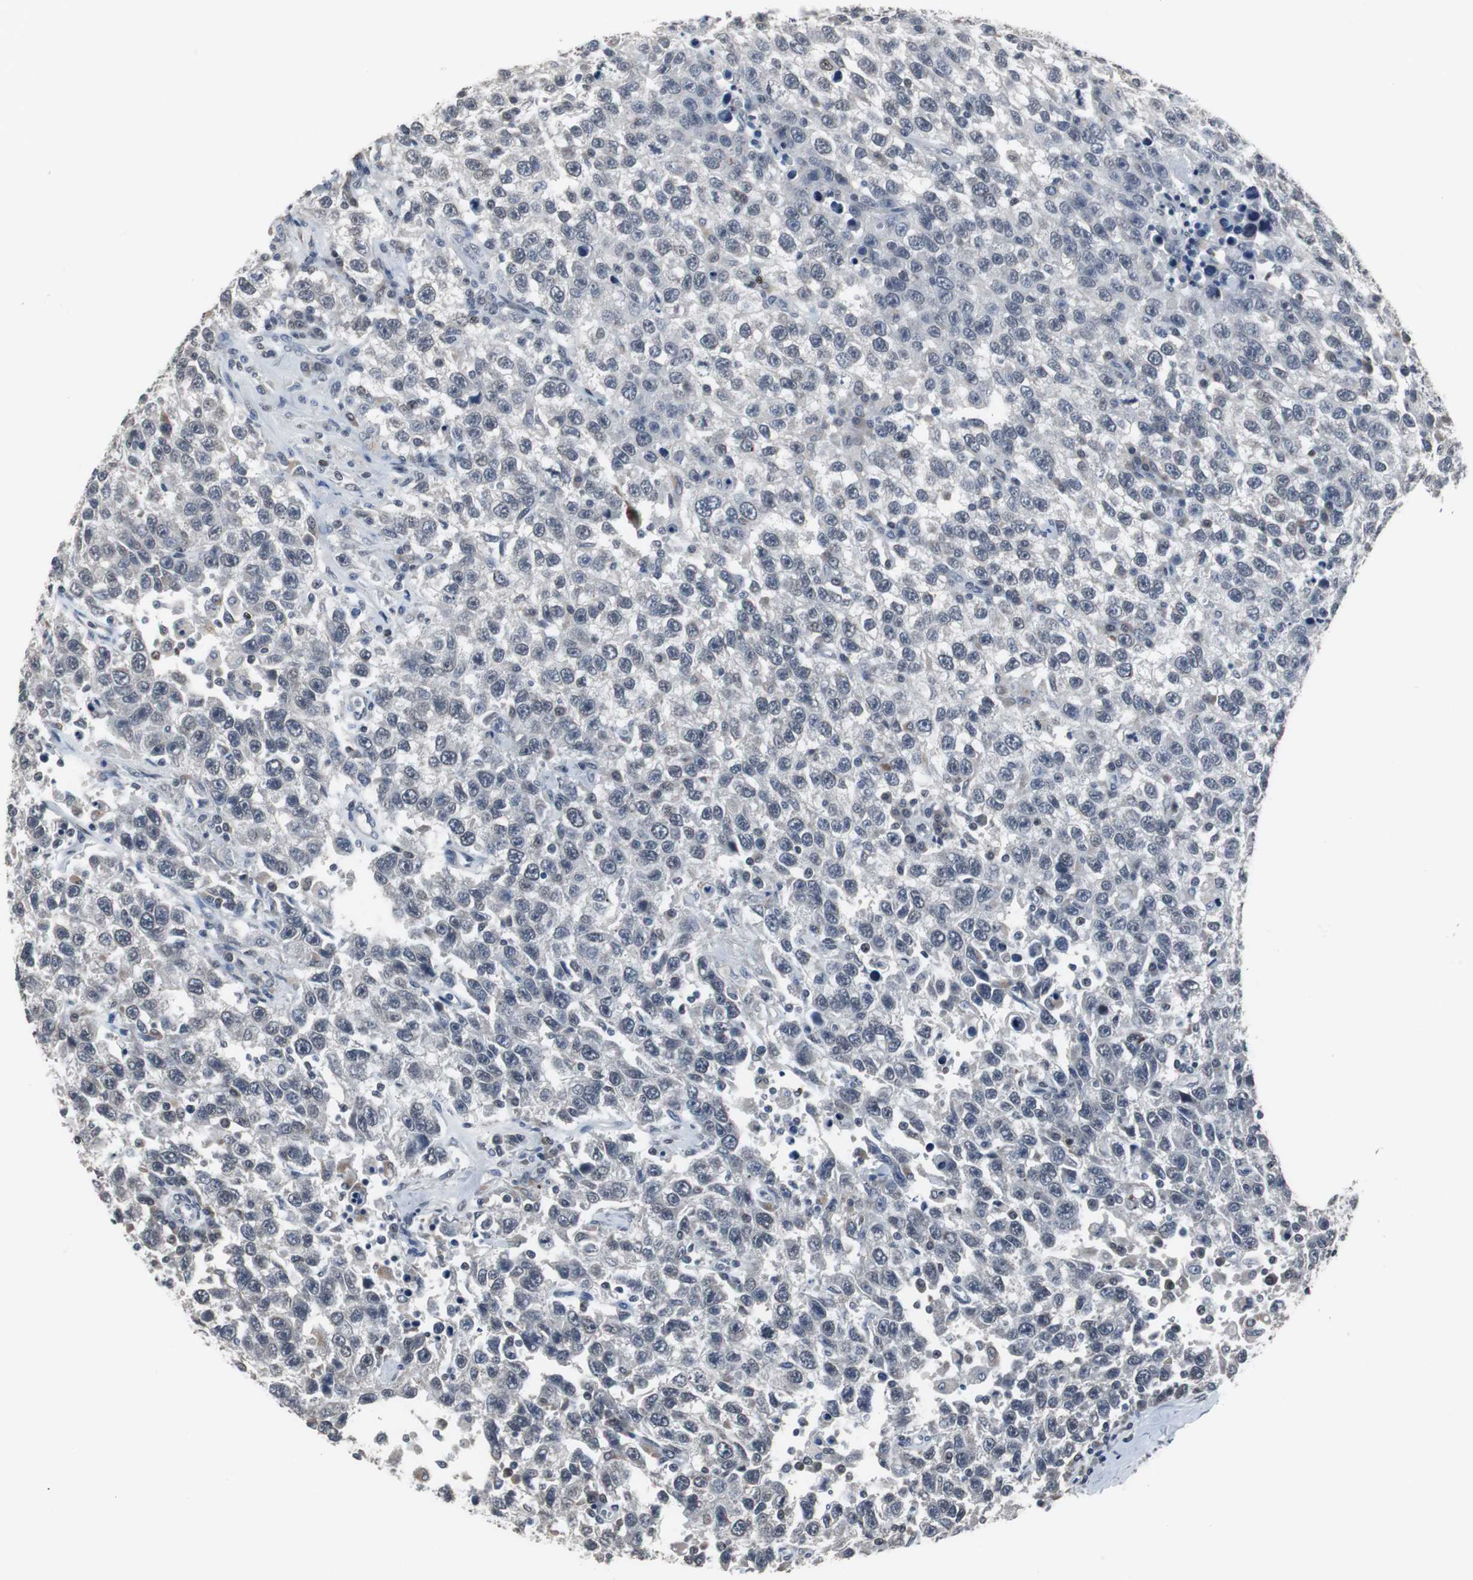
{"staining": {"intensity": "negative", "quantity": "none", "location": "none"}, "tissue": "testis cancer", "cell_type": "Tumor cells", "image_type": "cancer", "snomed": [{"axis": "morphology", "description": "Seminoma, NOS"}, {"axis": "topography", "description": "Testis"}], "caption": "Seminoma (testis) was stained to show a protein in brown. There is no significant expression in tumor cells.", "gene": "FOXP4", "patient": {"sex": "male", "age": 41}}